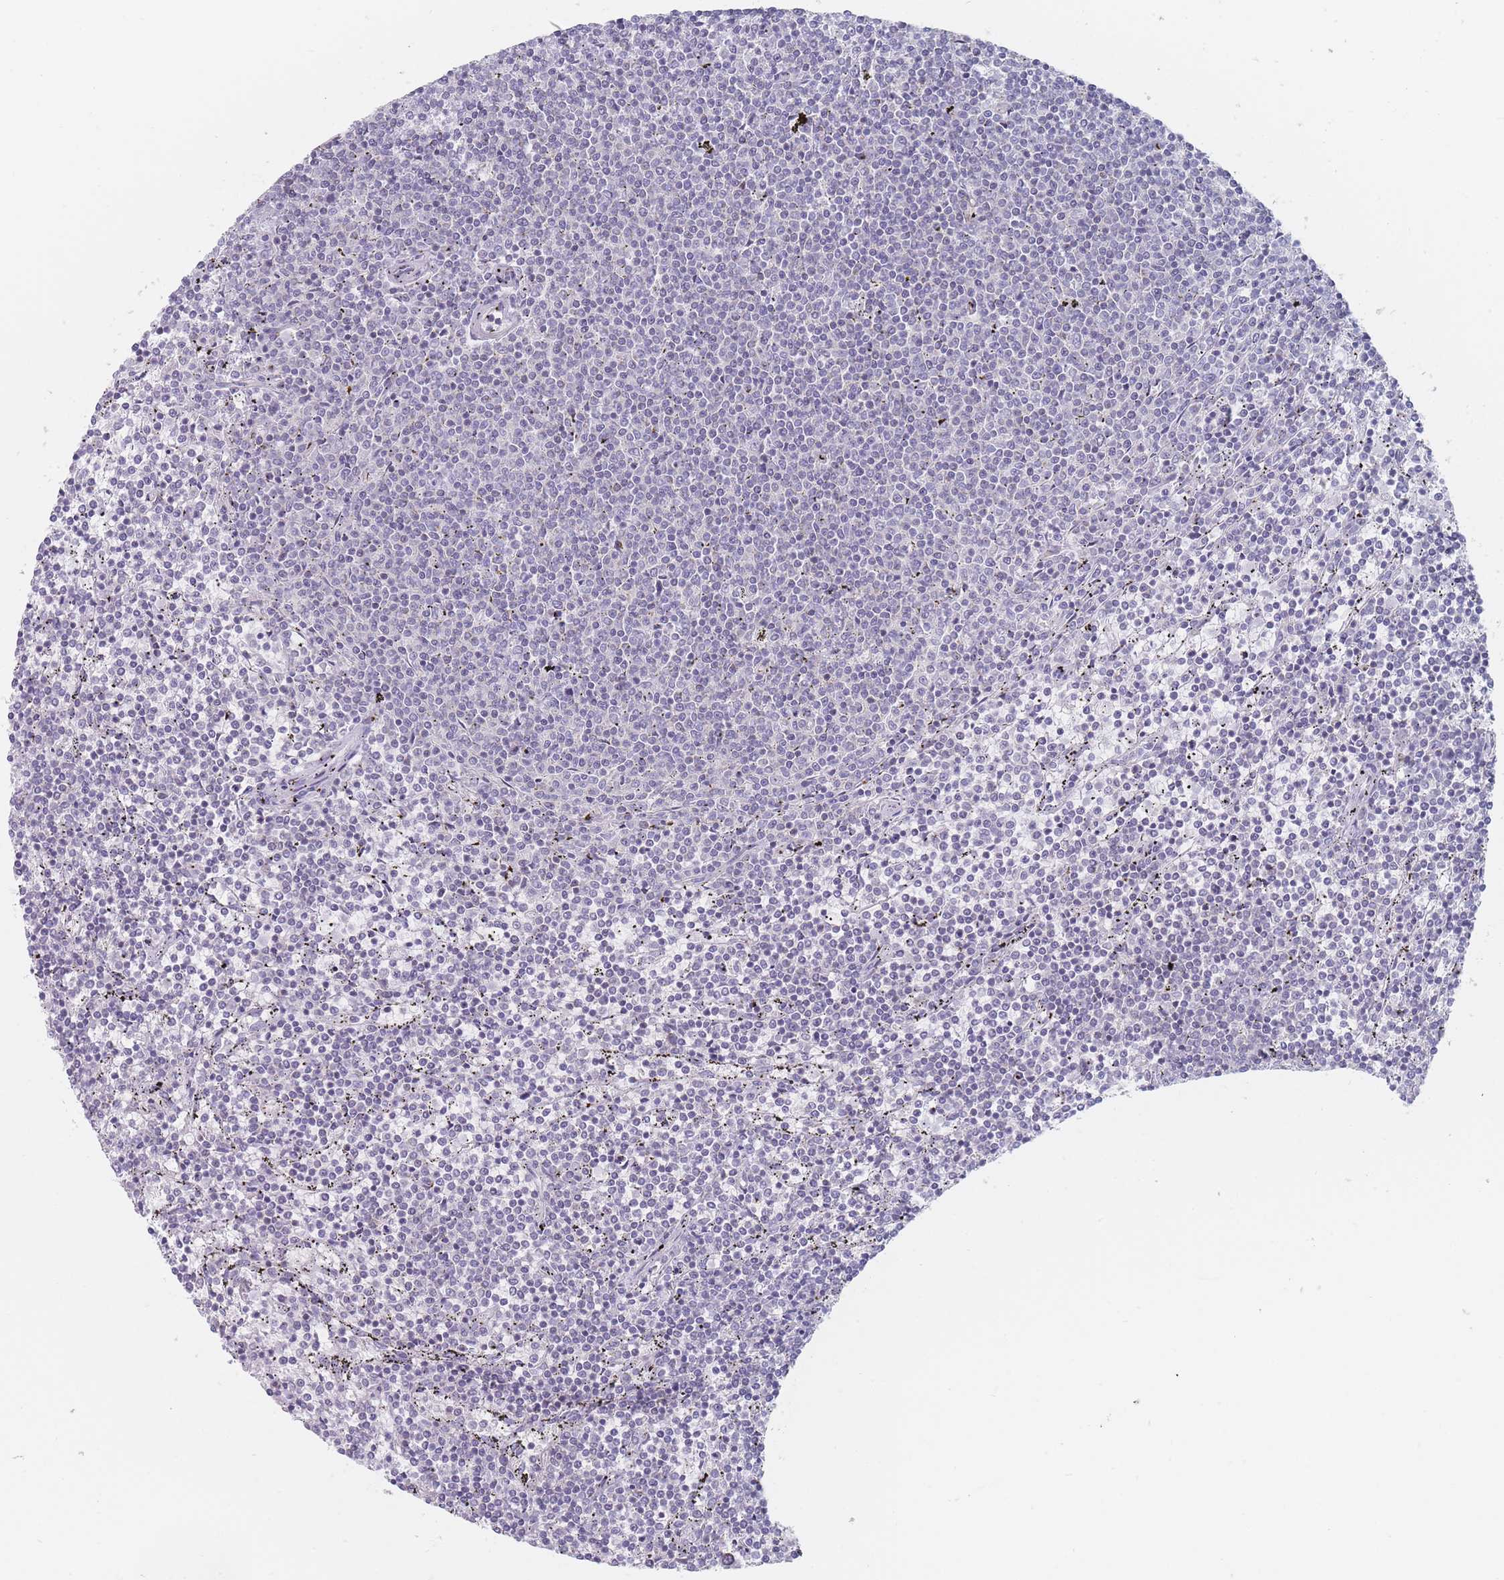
{"staining": {"intensity": "negative", "quantity": "none", "location": "none"}, "tissue": "lymphoma", "cell_type": "Tumor cells", "image_type": "cancer", "snomed": [{"axis": "morphology", "description": "Malignant lymphoma, non-Hodgkin's type, Low grade"}, {"axis": "topography", "description": "Spleen"}], "caption": "Immunohistochemistry (IHC) histopathology image of human low-grade malignant lymphoma, non-Hodgkin's type stained for a protein (brown), which exhibits no staining in tumor cells.", "gene": "MAP1S", "patient": {"sex": "female", "age": 50}}